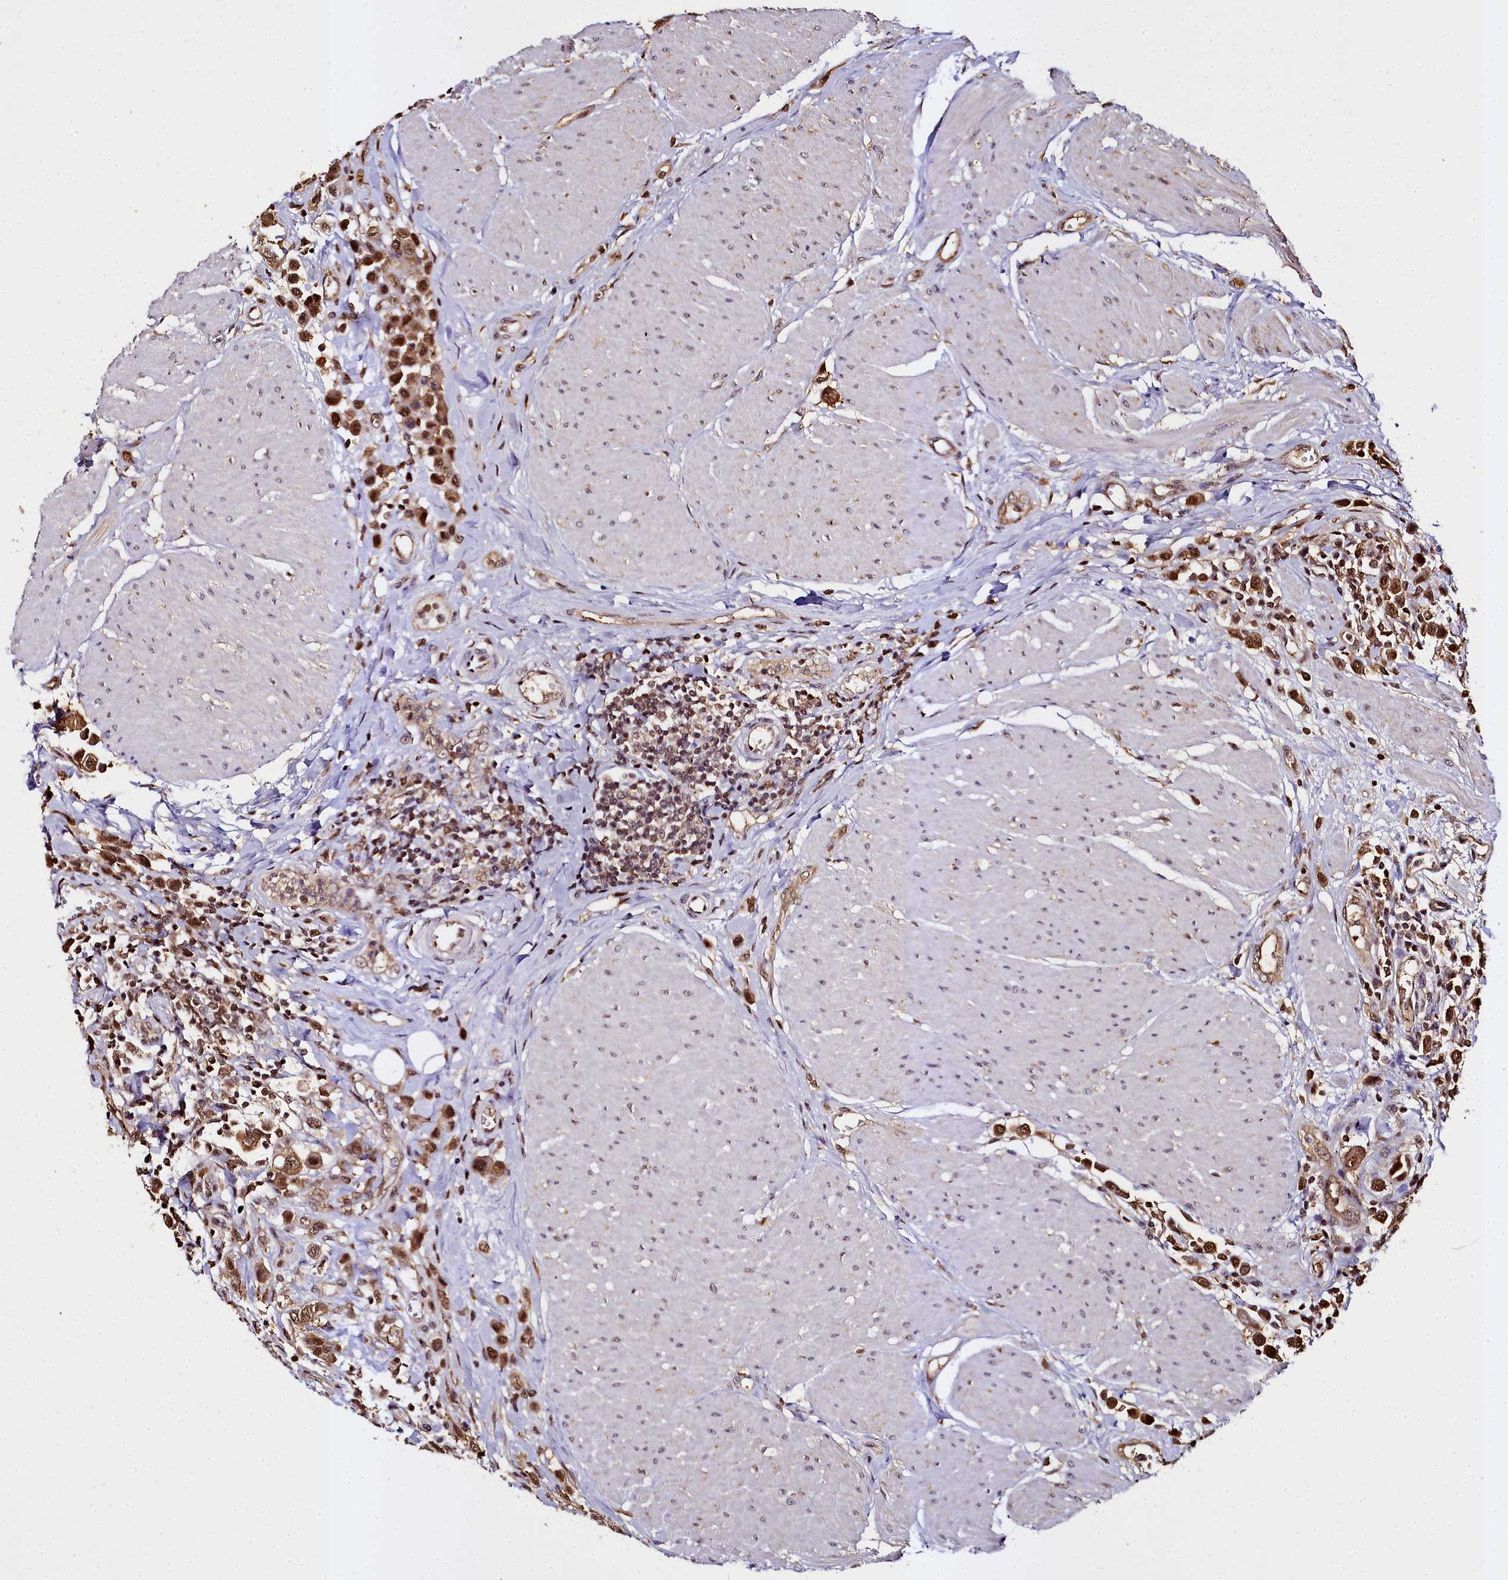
{"staining": {"intensity": "strong", "quantity": ">75%", "location": "cytoplasmic/membranous,nuclear"}, "tissue": "urothelial cancer", "cell_type": "Tumor cells", "image_type": "cancer", "snomed": [{"axis": "morphology", "description": "Urothelial carcinoma, High grade"}, {"axis": "topography", "description": "Urinary bladder"}], "caption": "Immunohistochemistry (IHC) staining of urothelial cancer, which exhibits high levels of strong cytoplasmic/membranous and nuclear positivity in approximately >75% of tumor cells indicating strong cytoplasmic/membranous and nuclear protein staining. The staining was performed using DAB (brown) for protein detection and nuclei were counterstained in hematoxylin (blue).", "gene": "PPP4C", "patient": {"sex": "male", "age": 50}}